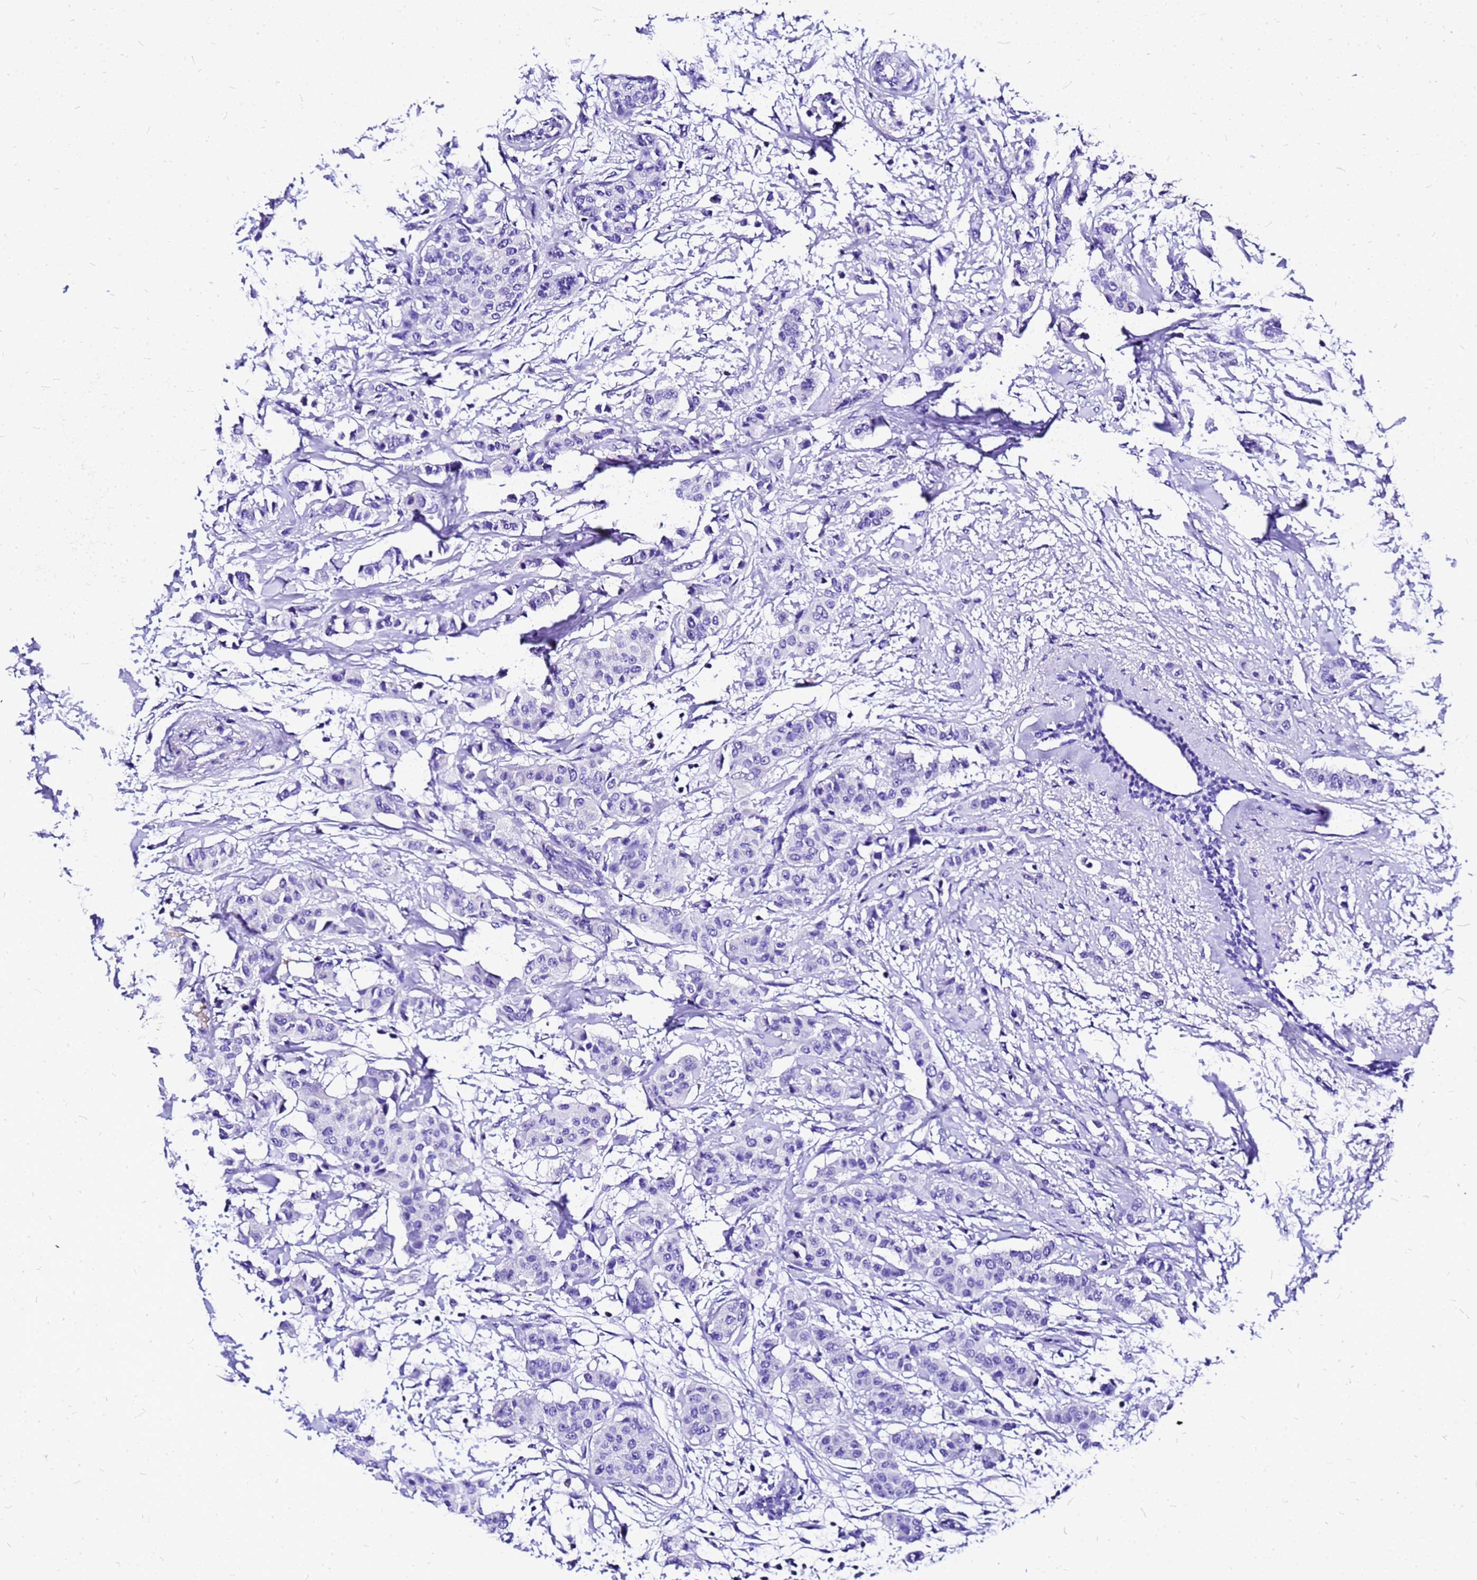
{"staining": {"intensity": "negative", "quantity": "none", "location": "none"}, "tissue": "breast cancer", "cell_type": "Tumor cells", "image_type": "cancer", "snomed": [{"axis": "morphology", "description": "Duct carcinoma"}, {"axis": "topography", "description": "Breast"}], "caption": "Tumor cells are negative for protein expression in human breast infiltrating ductal carcinoma.", "gene": "HERC4", "patient": {"sex": "female", "age": 40}}